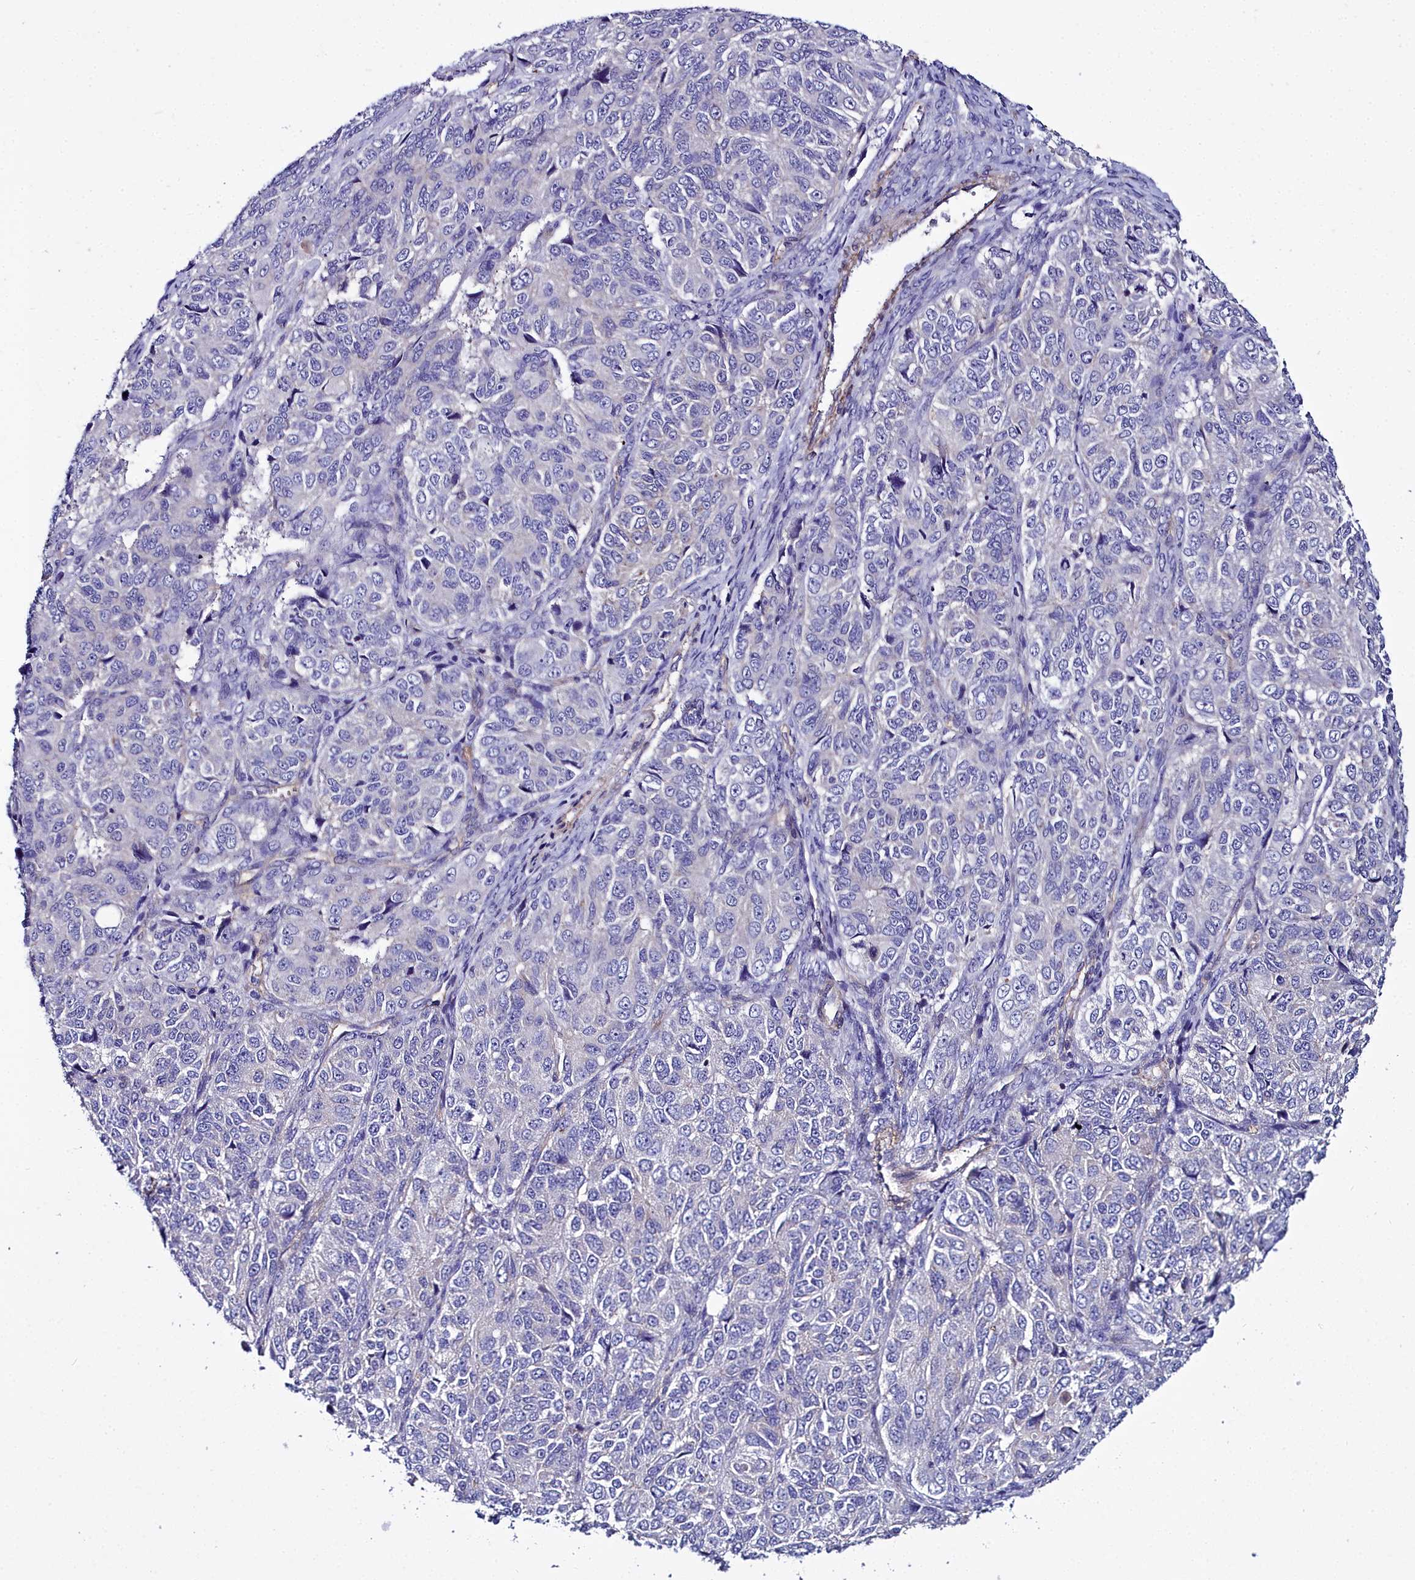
{"staining": {"intensity": "negative", "quantity": "none", "location": "none"}, "tissue": "ovarian cancer", "cell_type": "Tumor cells", "image_type": "cancer", "snomed": [{"axis": "morphology", "description": "Carcinoma, endometroid"}, {"axis": "topography", "description": "Ovary"}], "caption": "Micrograph shows no protein staining in tumor cells of ovarian endometroid carcinoma tissue. Nuclei are stained in blue.", "gene": "FADS3", "patient": {"sex": "female", "age": 51}}